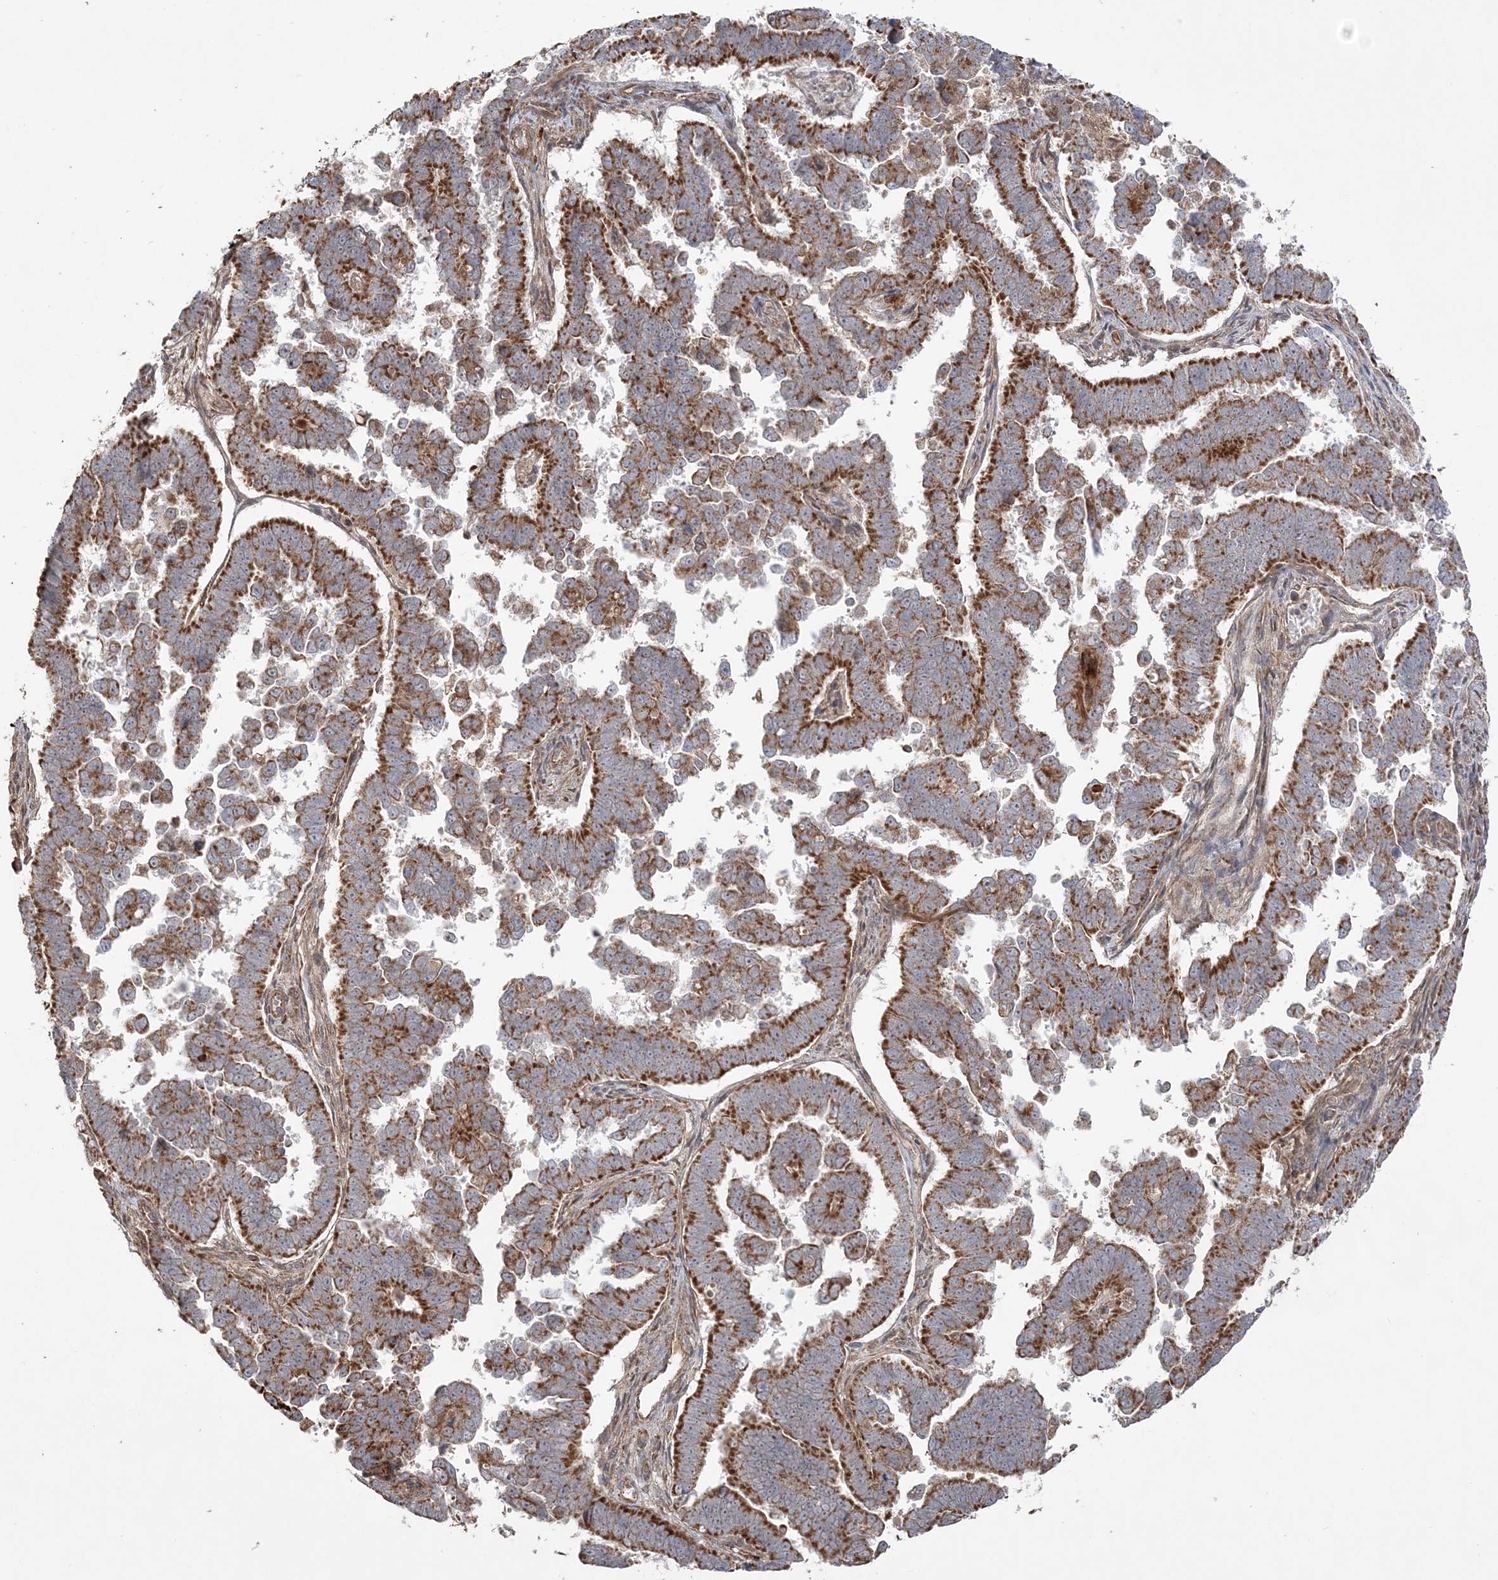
{"staining": {"intensity": "strong", "quantity": ">75%", "location": "cytoplasmic/membranous"}, "tissue": "endometrial cancer", "cell_type": "Tumor cells", "image_type": "cancer", "snomed": [{"axis": "morphology", "description": "Adenocarcinoma, NOS"}, {"axis": "topography", "description": "Endometrium"}], "caption": "Strong cytoplasmic/membranous positivity for a protein is seen in about >75% of tumor cells of endometrial adenocarcinoma using IHC.", "gene": "SCLT1", "patient": {"sex": "female", "age": 75}}